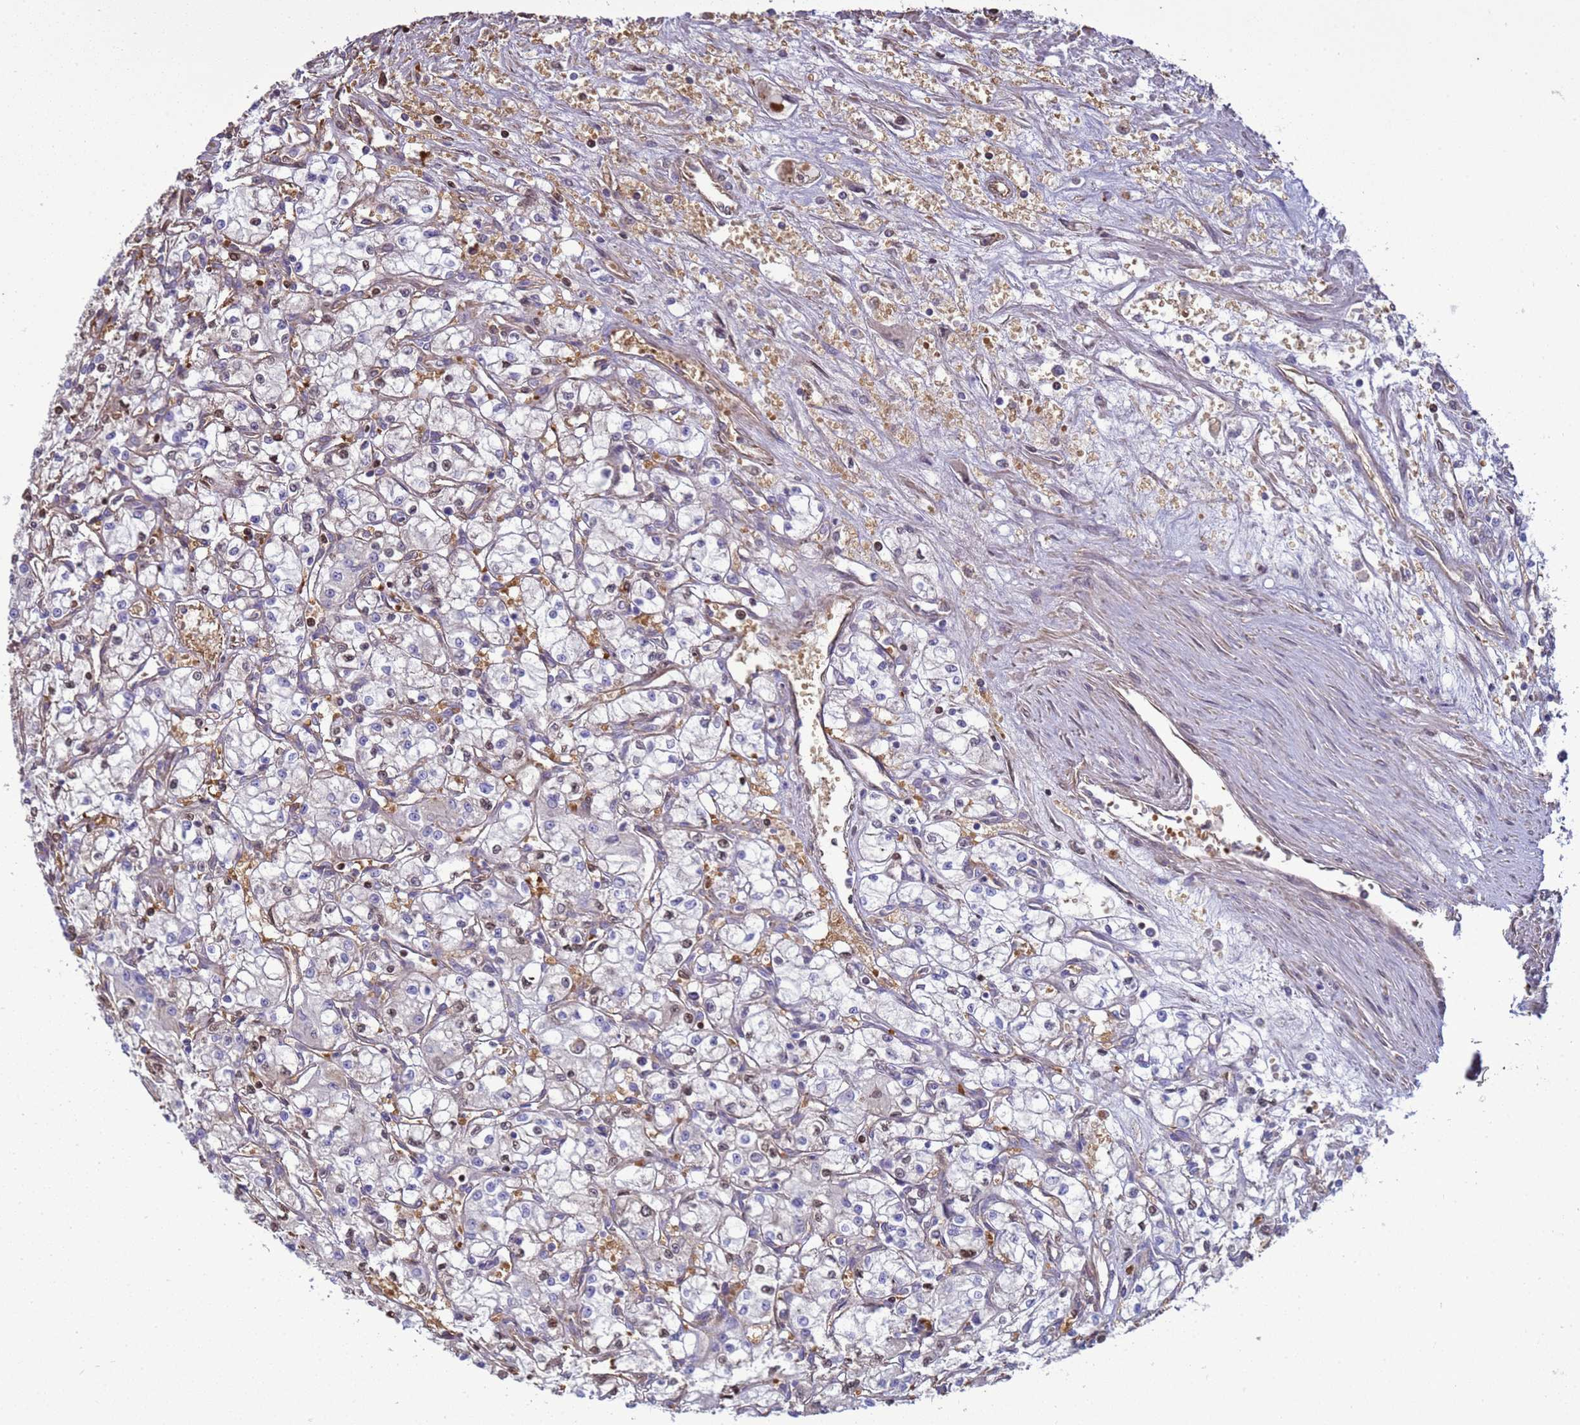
{"staining": {"intensity": "negative", "quantity": "none", "location": "none"}, "tissue": "renal cancer", "cell_type": "Tumor cells", "image_type": "cancer", "snomed": [{"axis": "morphology", "description": "Adenocarcinoma, NOS"}, {"axis": "topography", "description": "Kidney"}], "caption": "An immunohistochemistry (IHC) micrograph of renal adenocarcinoma is shown. There is no staining in tumor cells of renal adenocarcinoma.", "gene": "SGIP1", "patient": {"sex": "male", "age": 59}}